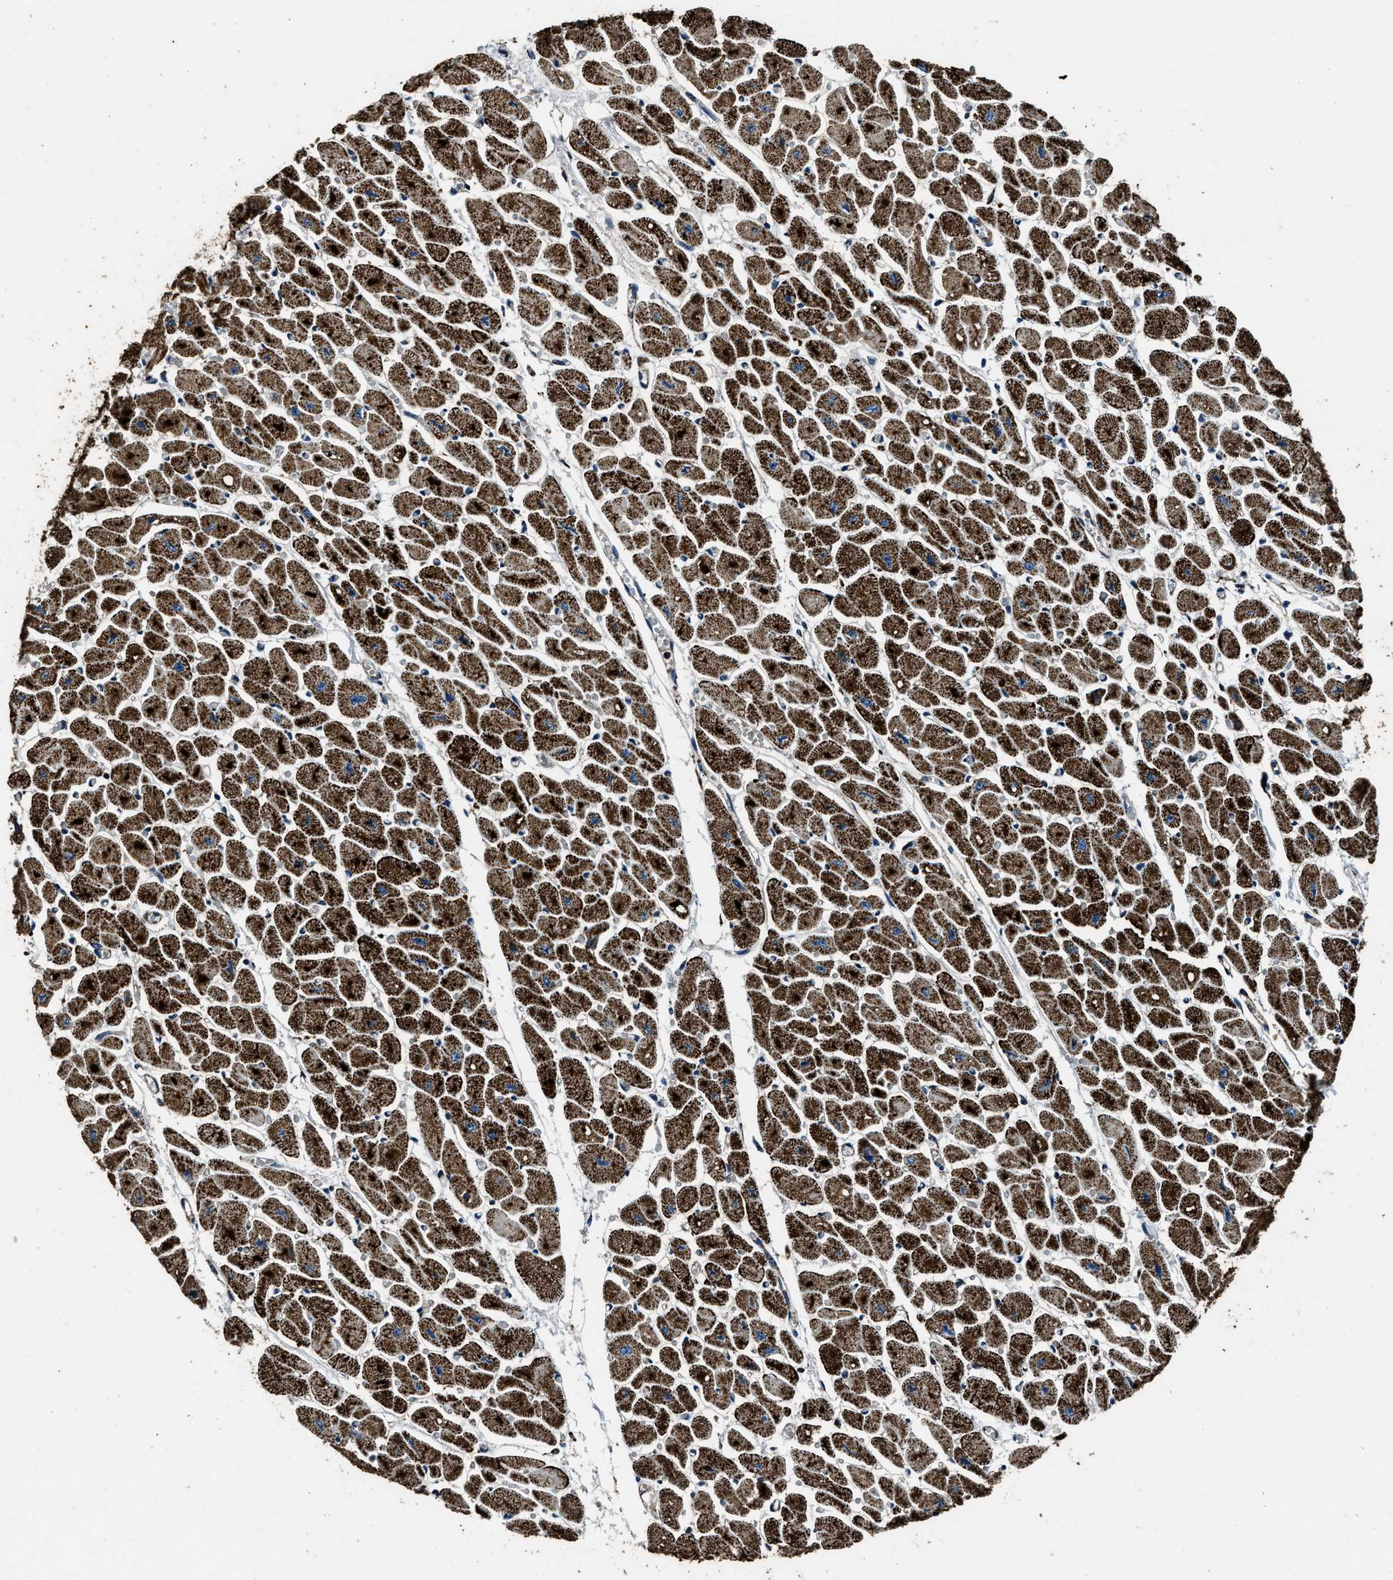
{"staining": {"intensity": "strong", "quantity": ">75%", "location": "cytoplasmic/membranous"}, "tissue": "heart muscle", "cell_type": "Cardiomyocytes", "image_type": "normal", "snomed": [{"axis": "morphology", "description": "Normal tissue, NOS"}, {"axis": "topography", "description": "Heart"}], "caption": "The histopathology image displays immunohistochemical staining of normal heart muscle. There is strong cytoplasmic/membranous staining is identified in approximately >75% of cardiomyocytes. (DAB (3,3'-diaminobenzidine) = brown stain, brightfield microscopy at high magnification).", "gene": "OGDH", "patient": {"sex": "female", "age": 54}}